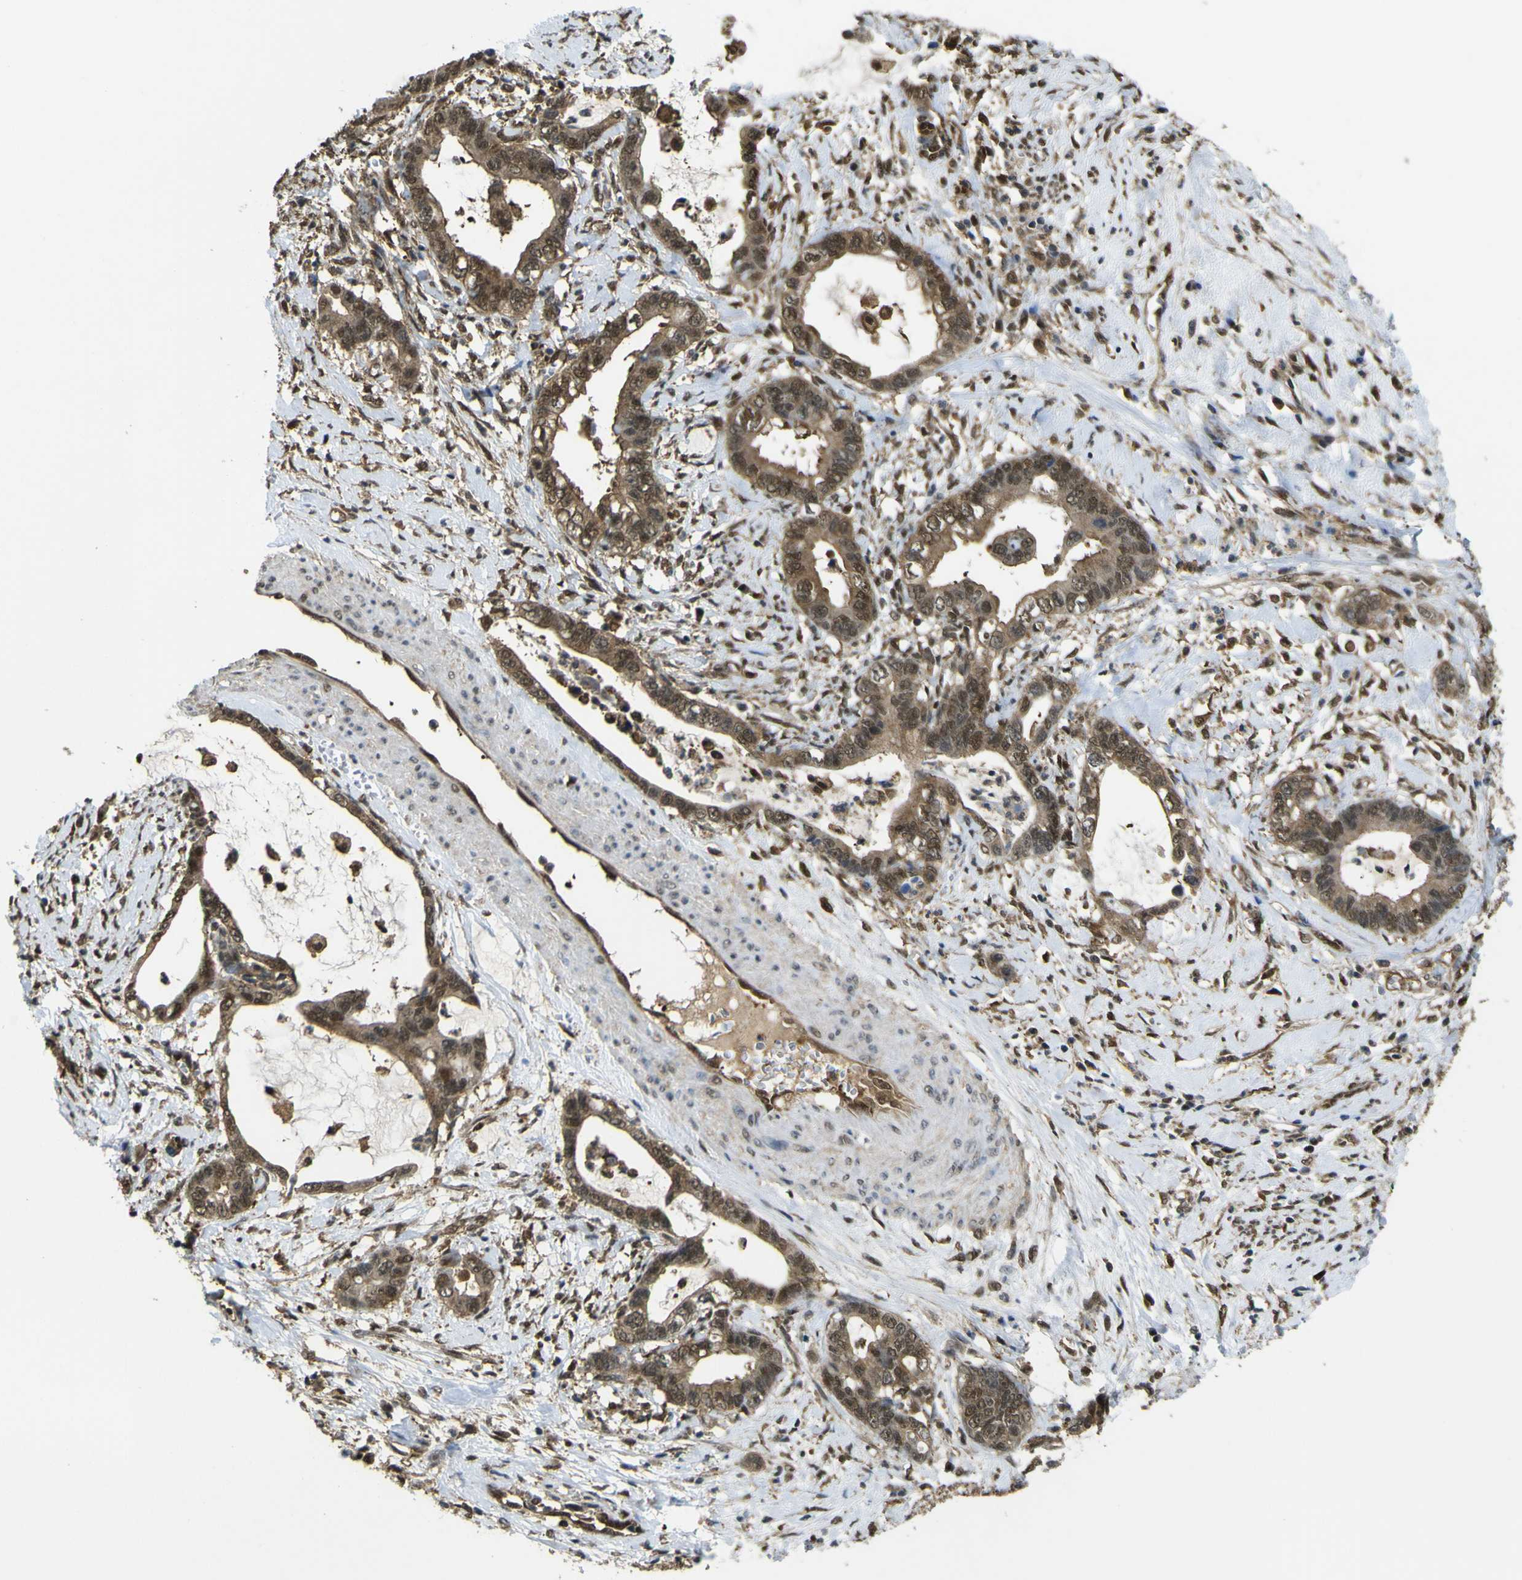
{"staining": {"intensity": "moderate", "quantity": ">75%", "location": "cytoplasmic/membranous,nuclear"}, "tissue": "cervical cancer", "cell_type": "Tumor cells", "image_type": "cancer", "snomed": [{"axis": "morphology", "description": "Adenocarcinoma, NOS"}, {"axis": "topography", "description": "Cervix"}], "caption": "Human cervical cancer (adenocarcinoma) stained with a brown dye demonstrates moderate cytoplasmic/membranous and nuclear positive staining in about >75% of tumor cells.", "gene": "YWHAG", "patient": {"sex": "female", "age": 44}}